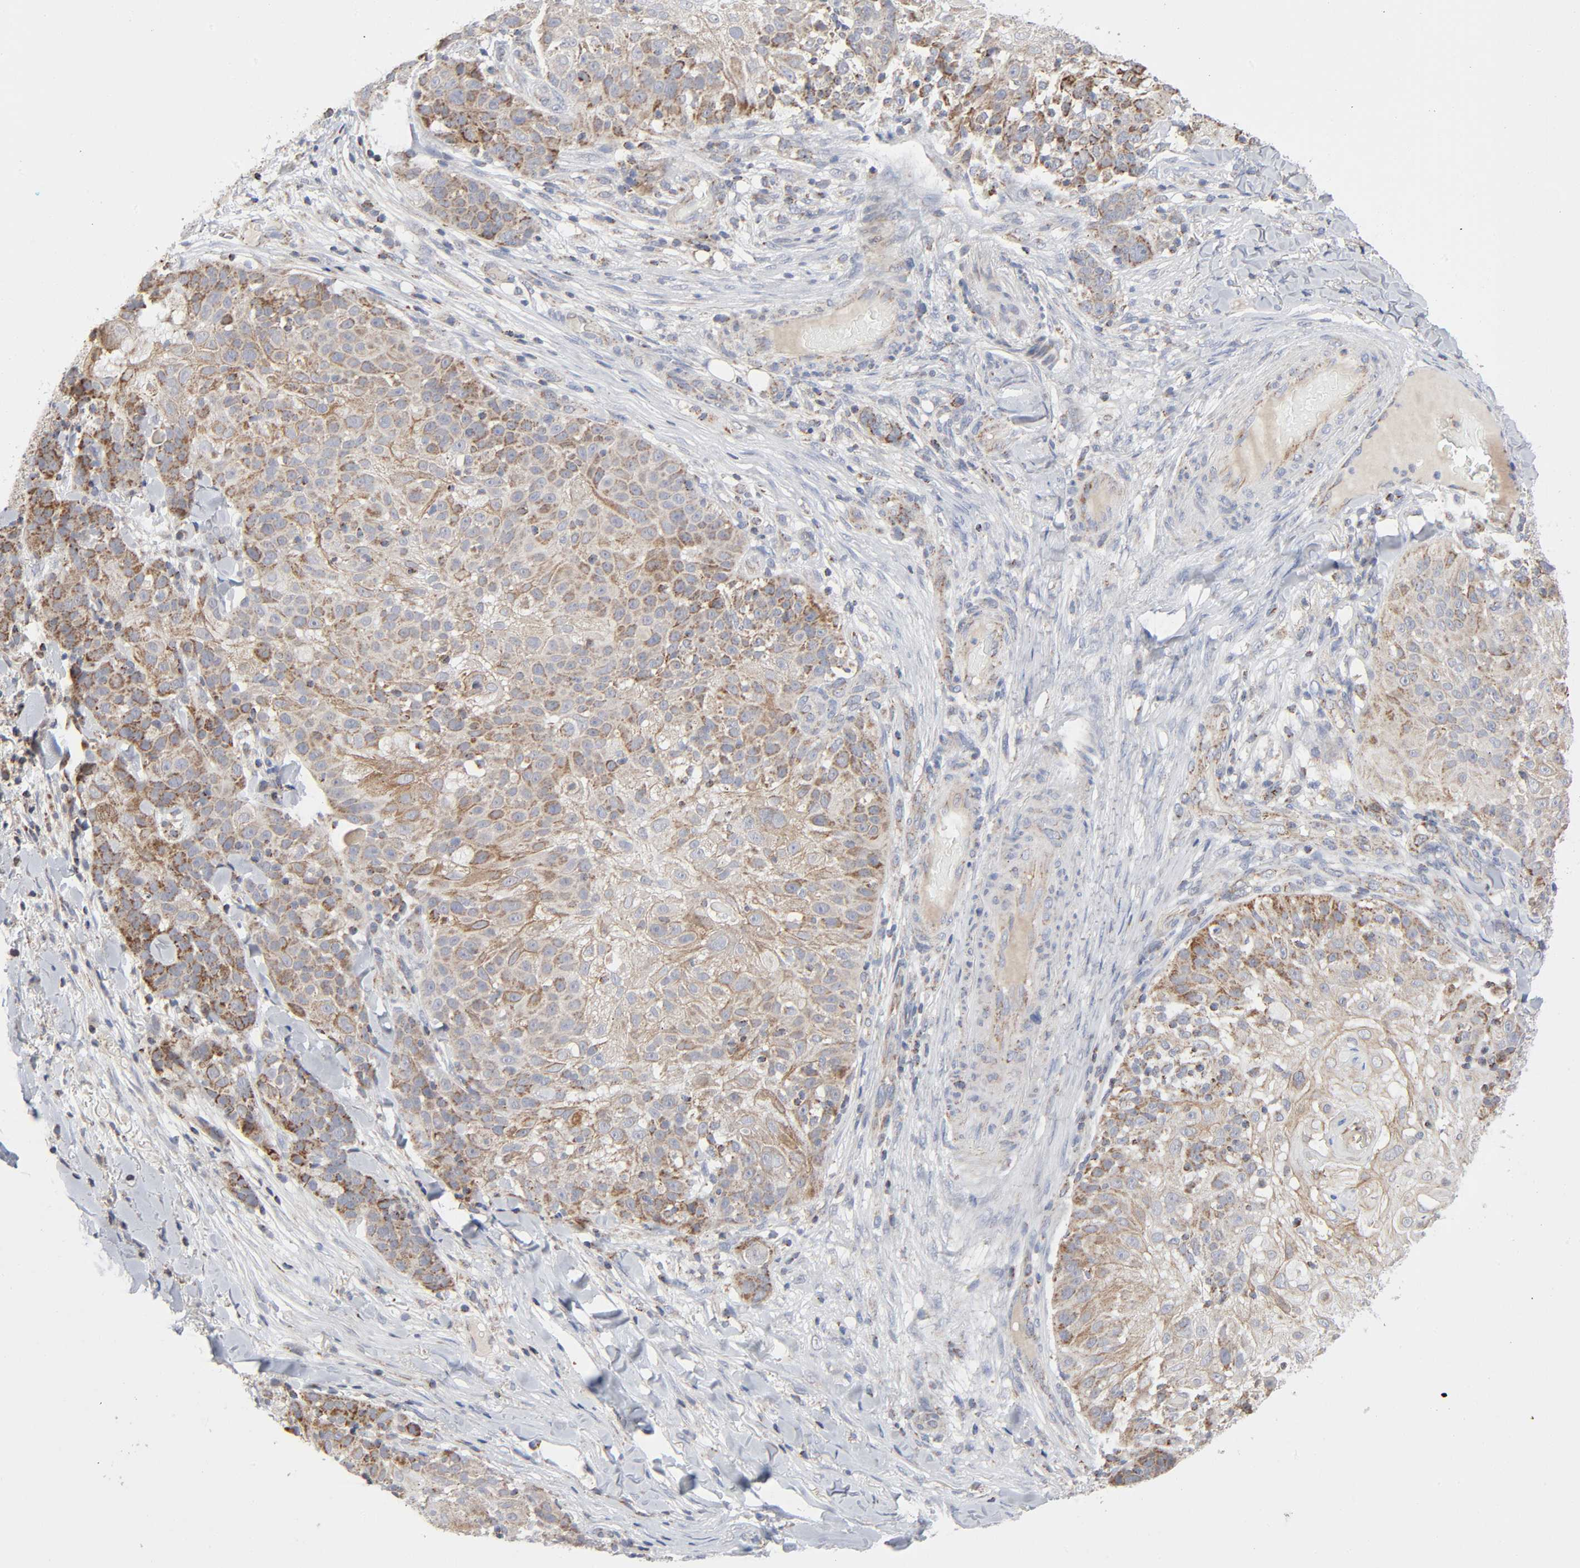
{"staining": {"intensity": "moderate", "quantity": ">75%", "location": "cytoplasmic/membranous"}, "tissue": "skin cancer", "cell_type": "Tumor cells", "image_type": "cancer", "snomed": [{"axis": "morphology", "description": "Normal tissue, NOS"}, {"axis": "morphology", "description": "Squamous cell carcinoma, NOS"}, {"axis": "topography", "description": "Skin"}], "caption": "A high-resolution photomicrograph shows IHC staining of squamous cell carcinoma (skin), which displays moderate cytoplasmic/membranous positivity in approximately >75% of tumor cells.", "gene": "SYT16", "patient": {"sex": "female", "age": 83}}